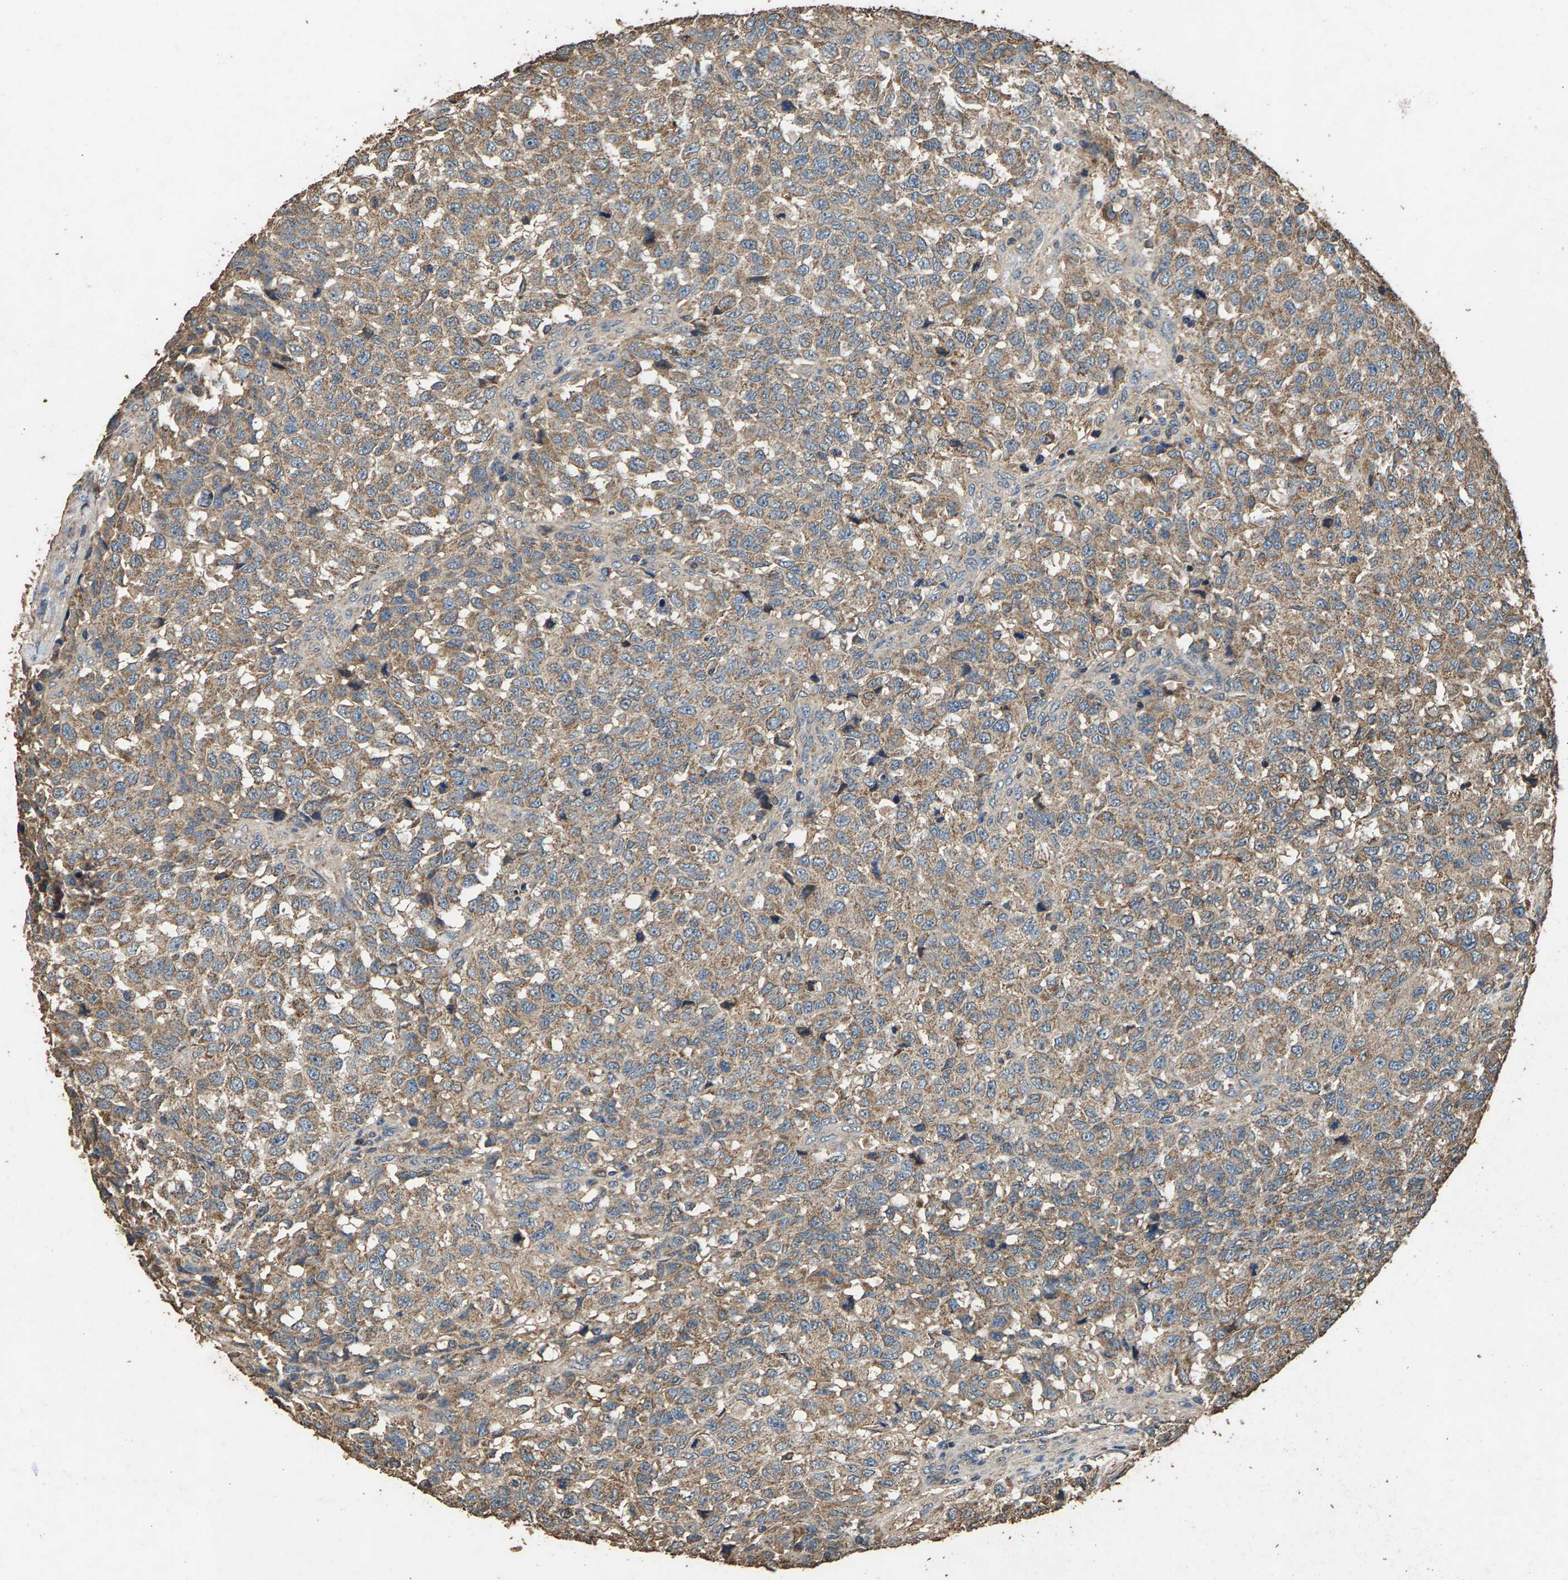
{"staining": {"intensity": "weak", "quantity": ">75%", "location": "cytoplasmic/membranous"}, "tissue": "testis cancer", "cell_type": "Tumor cells", "image_type": "cancer", "snomed": [{"axis": "morphology", "description": "Seminoma, NOS"}, {"axis": "topography", "description": "Testis"}], "caption": "Protein expression analysis of human testis cancer (seminoma) reveals weak cytoplasmic/membranous positivity in about >75% of tumor cells. (Brightfield microscopy of DAB IHC at high magnification).", "gene": "MRPL27", "patient": {"sex": "male", "age": 59}}